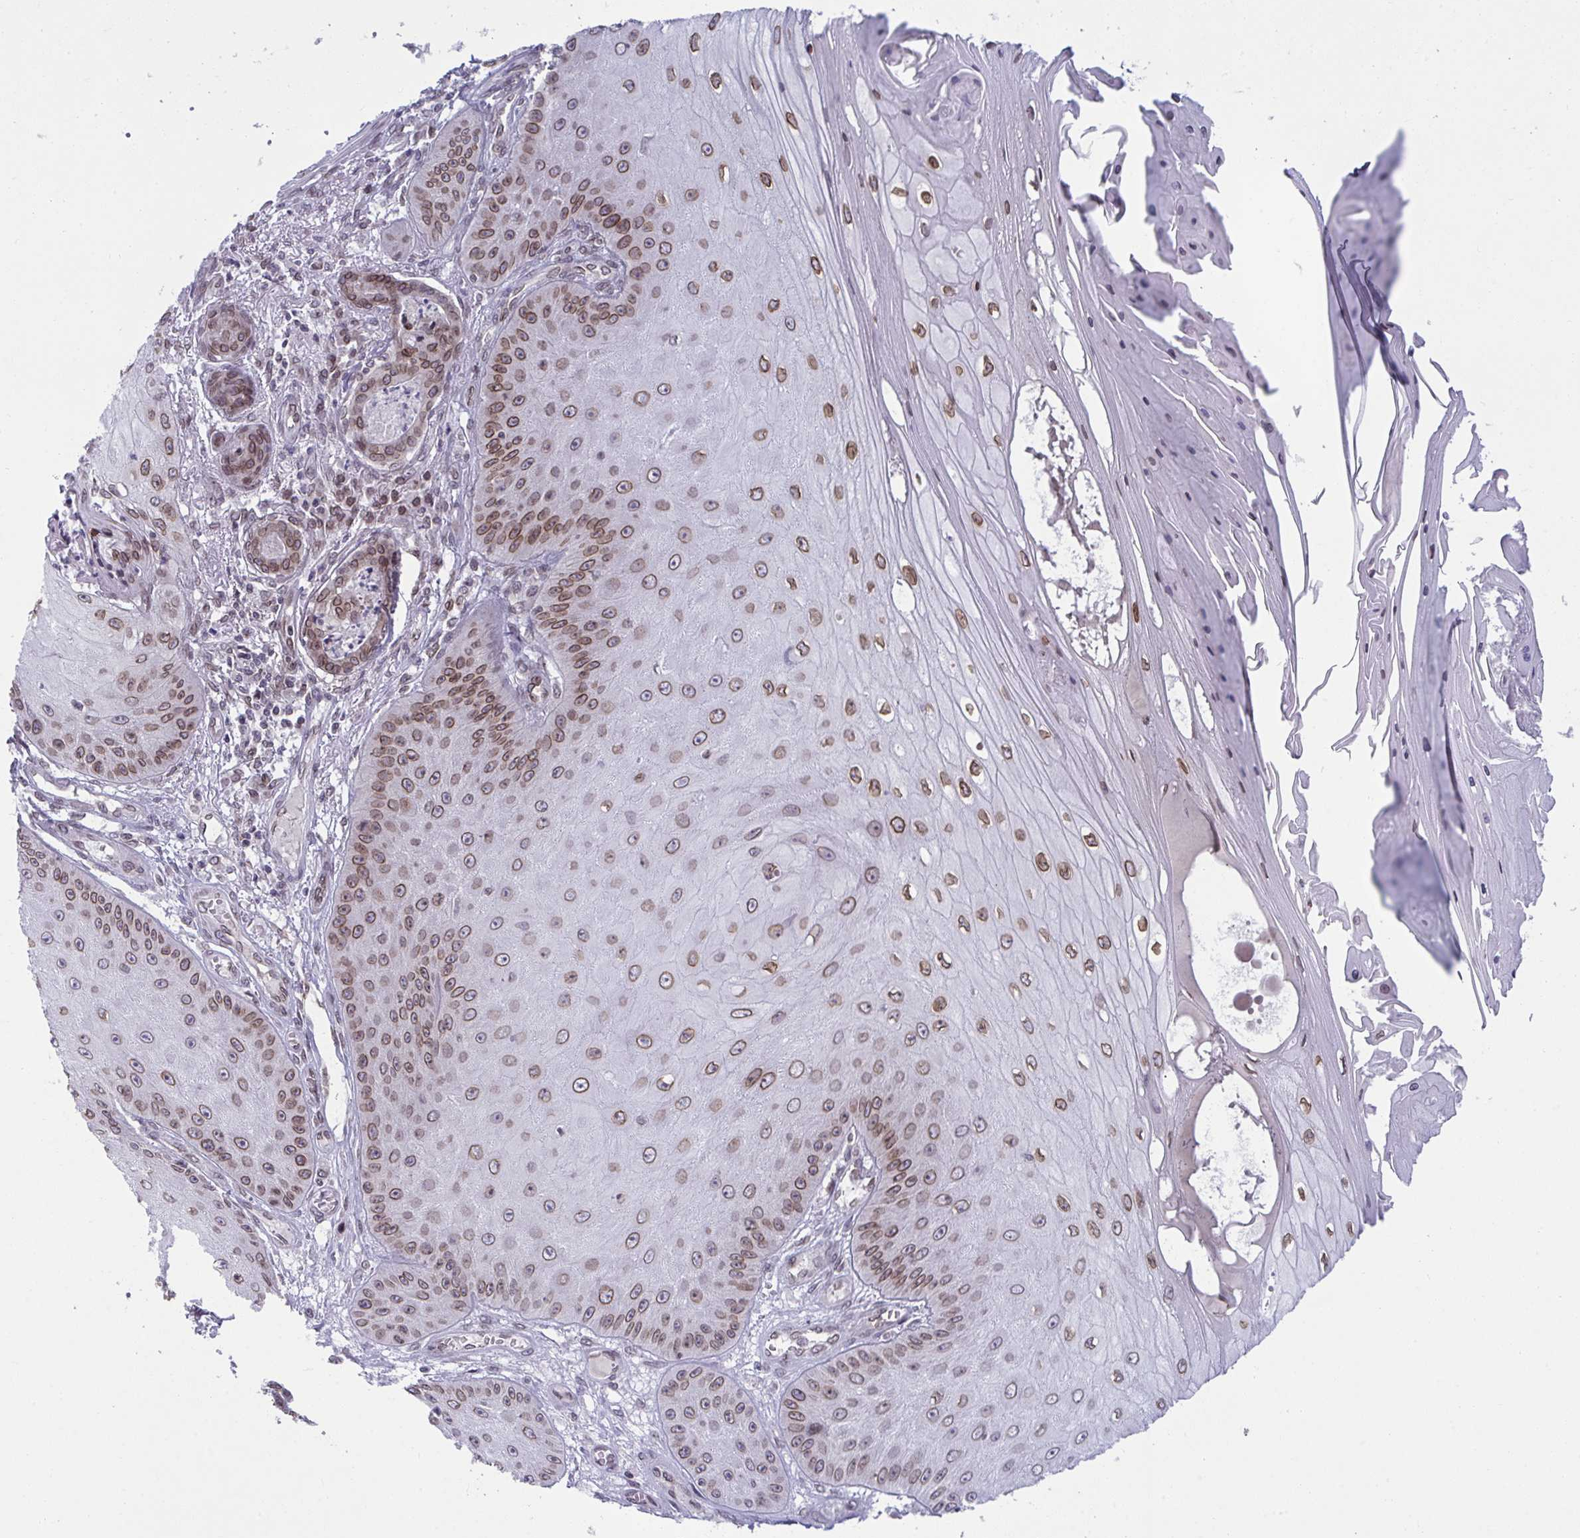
{"staining": {"intensity": "moderate", "quantity": ">75%", "location": "cytoplasmic/membranous,nuclear"}, "tissue": "skin cancer", "cell_type": "Tumor cells", "image_type": "cancer", "snomed": [{"axis": "morphology", "description": "Squamous cell carcinoma, NOS"}, {"axis": "topography", "description": "Skin"}], "caption": "This image exhibits immunohistochemistry (IHC) staining of human squamous cell carcinoma (skin), with medium moderate cytoplasmic/membranous and nuclear expression in approximately >75% of tumor cells.", "gene": "RANBP2", "patient": {"sex": "male", "age": 70}}